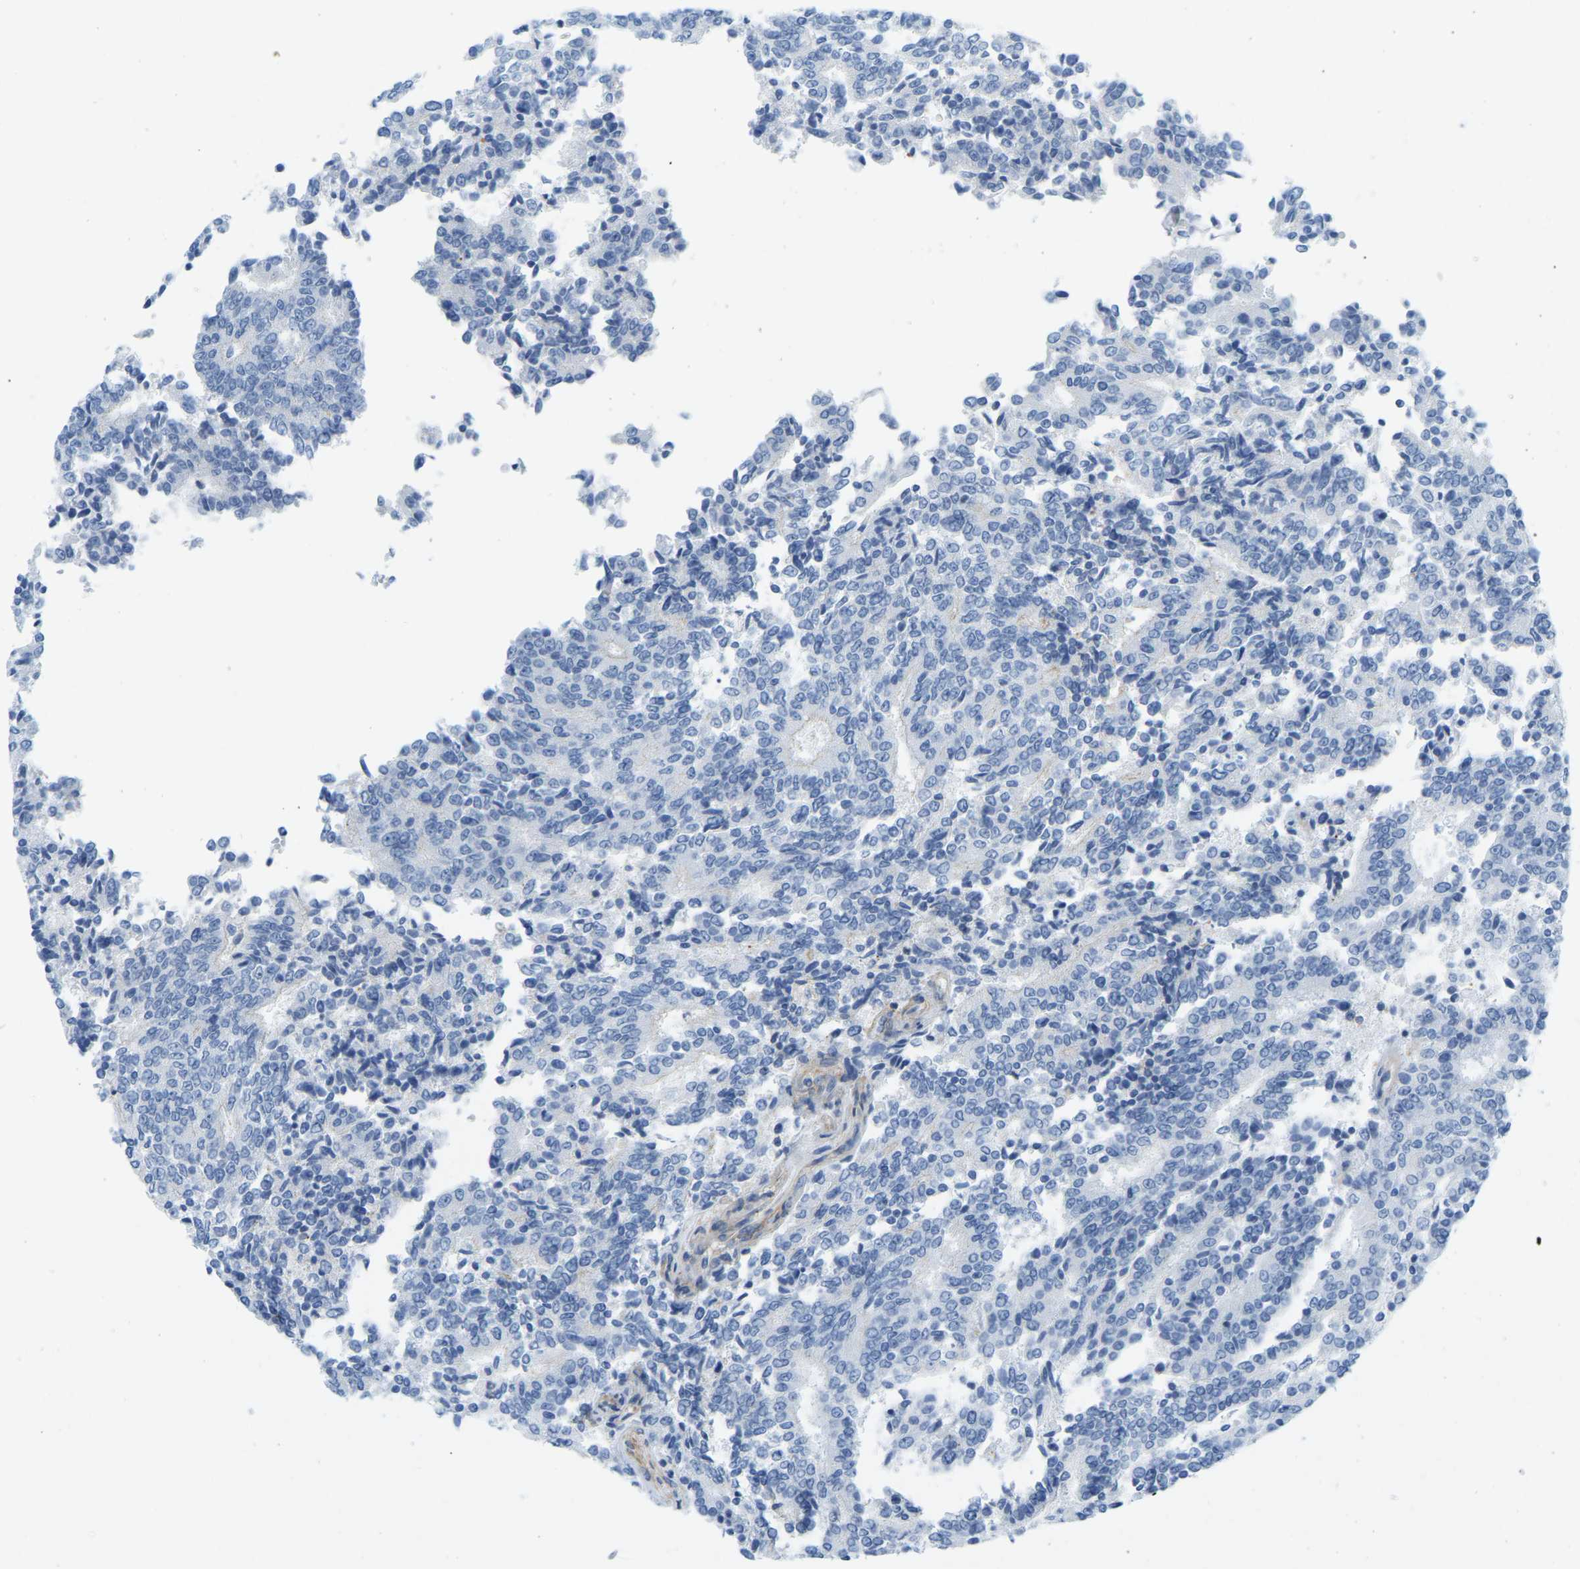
{"staining": {"intensity": "negative", "quantity": "none", "location": "none"}, "tissue": "prostate cancer", "cell_type": "Tumor cells", "image_type": "cancer", "snomed": [{"axis": "morphology", "description": "Normal tissue, NOS"}, {"axis": "morphology", "description": "Adenocarcinoma, High grade"}, {"axis": "topography", "description": "Prostate"}, {"axis": "topography", "description": "Seminal veicle"}], "caption": "Tumor cells are negative for brown protein staining in prostate cancer.", "gene": "MYL3", "patient": {"sex": "male", "age": 55}}